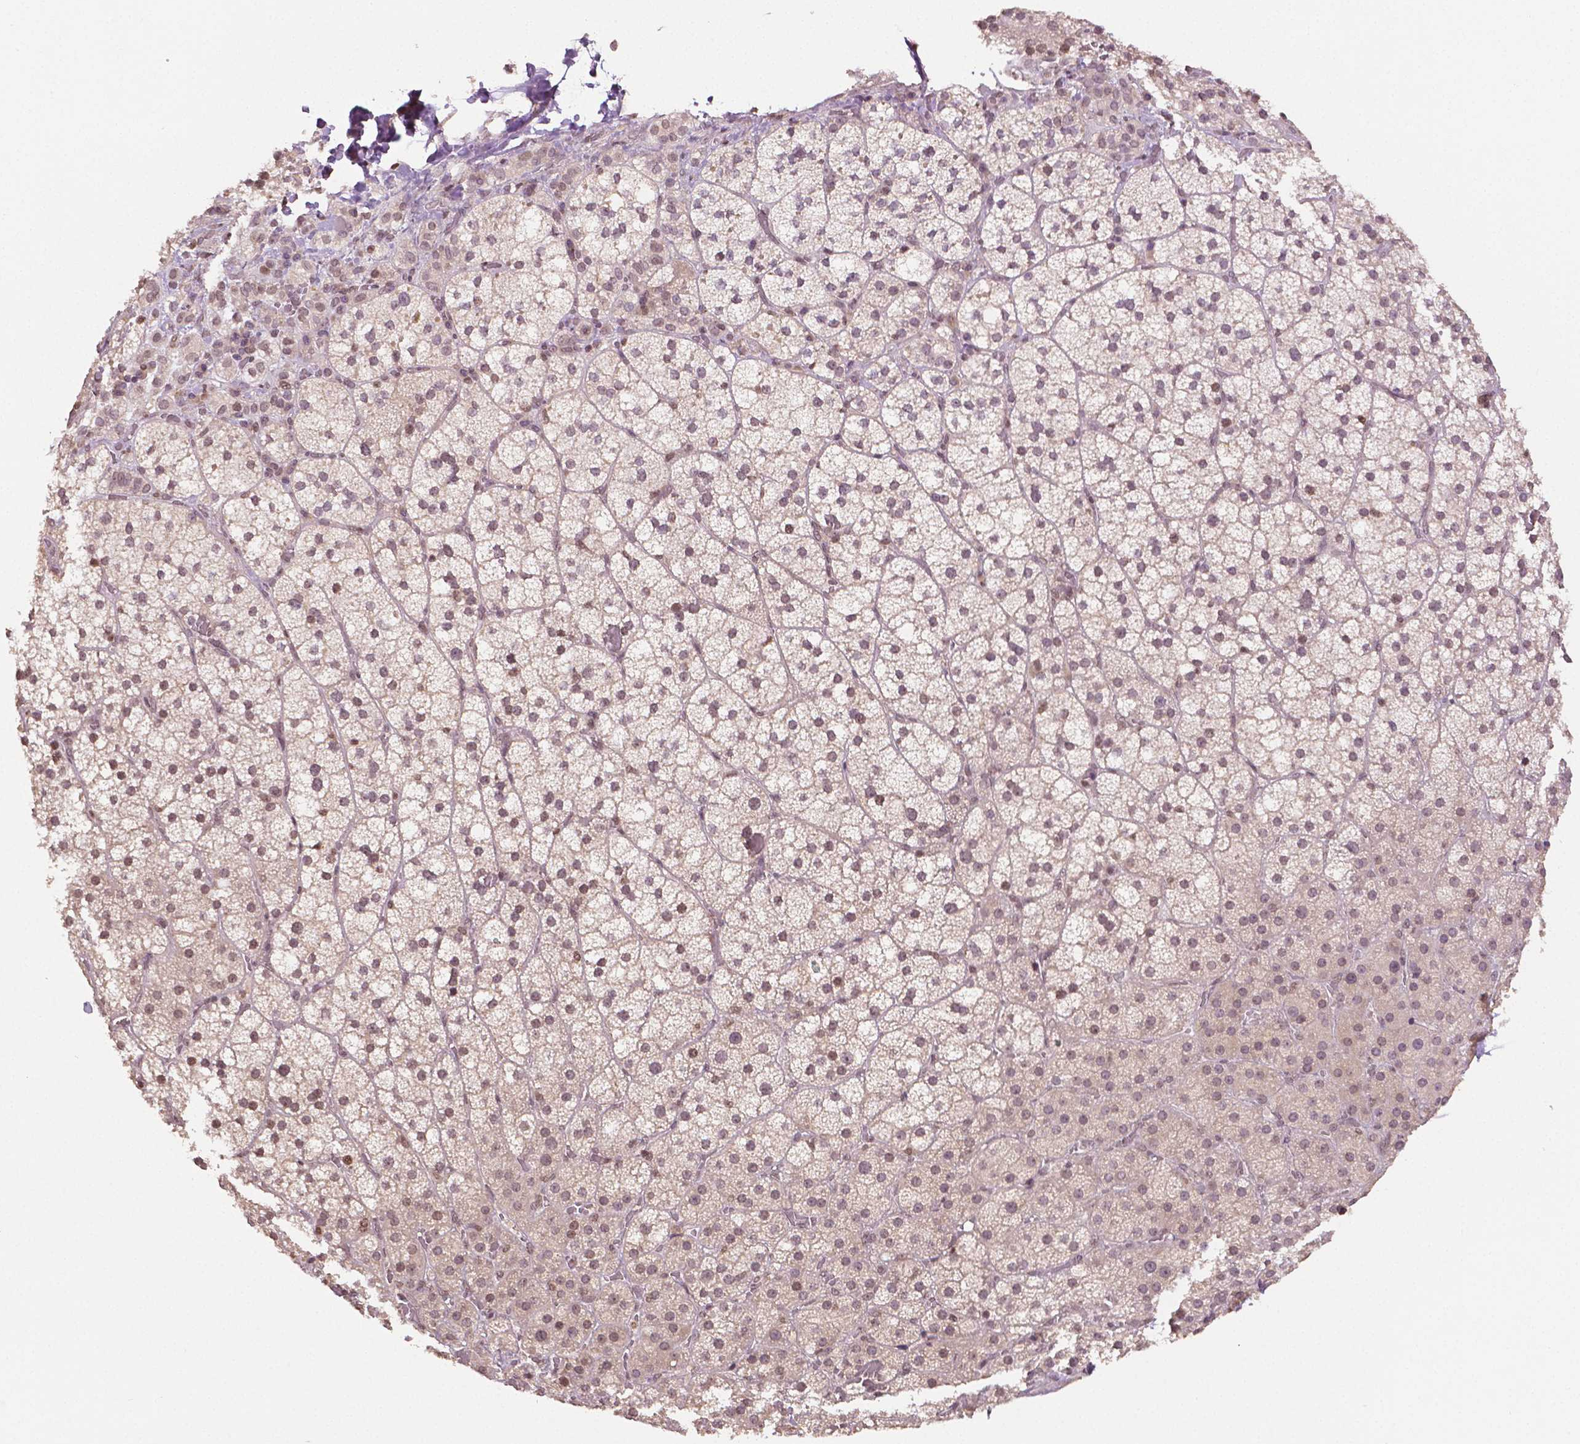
{"staining": {"intensity": "moderate", "quantity": "25%-75%", "location": "nuclear"}, "tissue": "adrenal gland", "cell_type": "Glandular cells", "image_type": "normal", "snomed": [{"axis": "morphology", "description": "Normal tissue, NOS"}, {"axis": "topography", "description": "Adrenal gland"}], "caption": "Immunohistochemistry (IHC) staining of normal adrenal gland, which reveals medium levels of moderate nuclear positivity in approximately 25%-75% of glandular cells indicating moderate nuclear protein expression. The staining was performed using DAB (brown) for protein detection and nuclei were counterstained in hematoxylin (blue).", "gene": "DEK", "patient": {"sex": "male", "age": 53}}